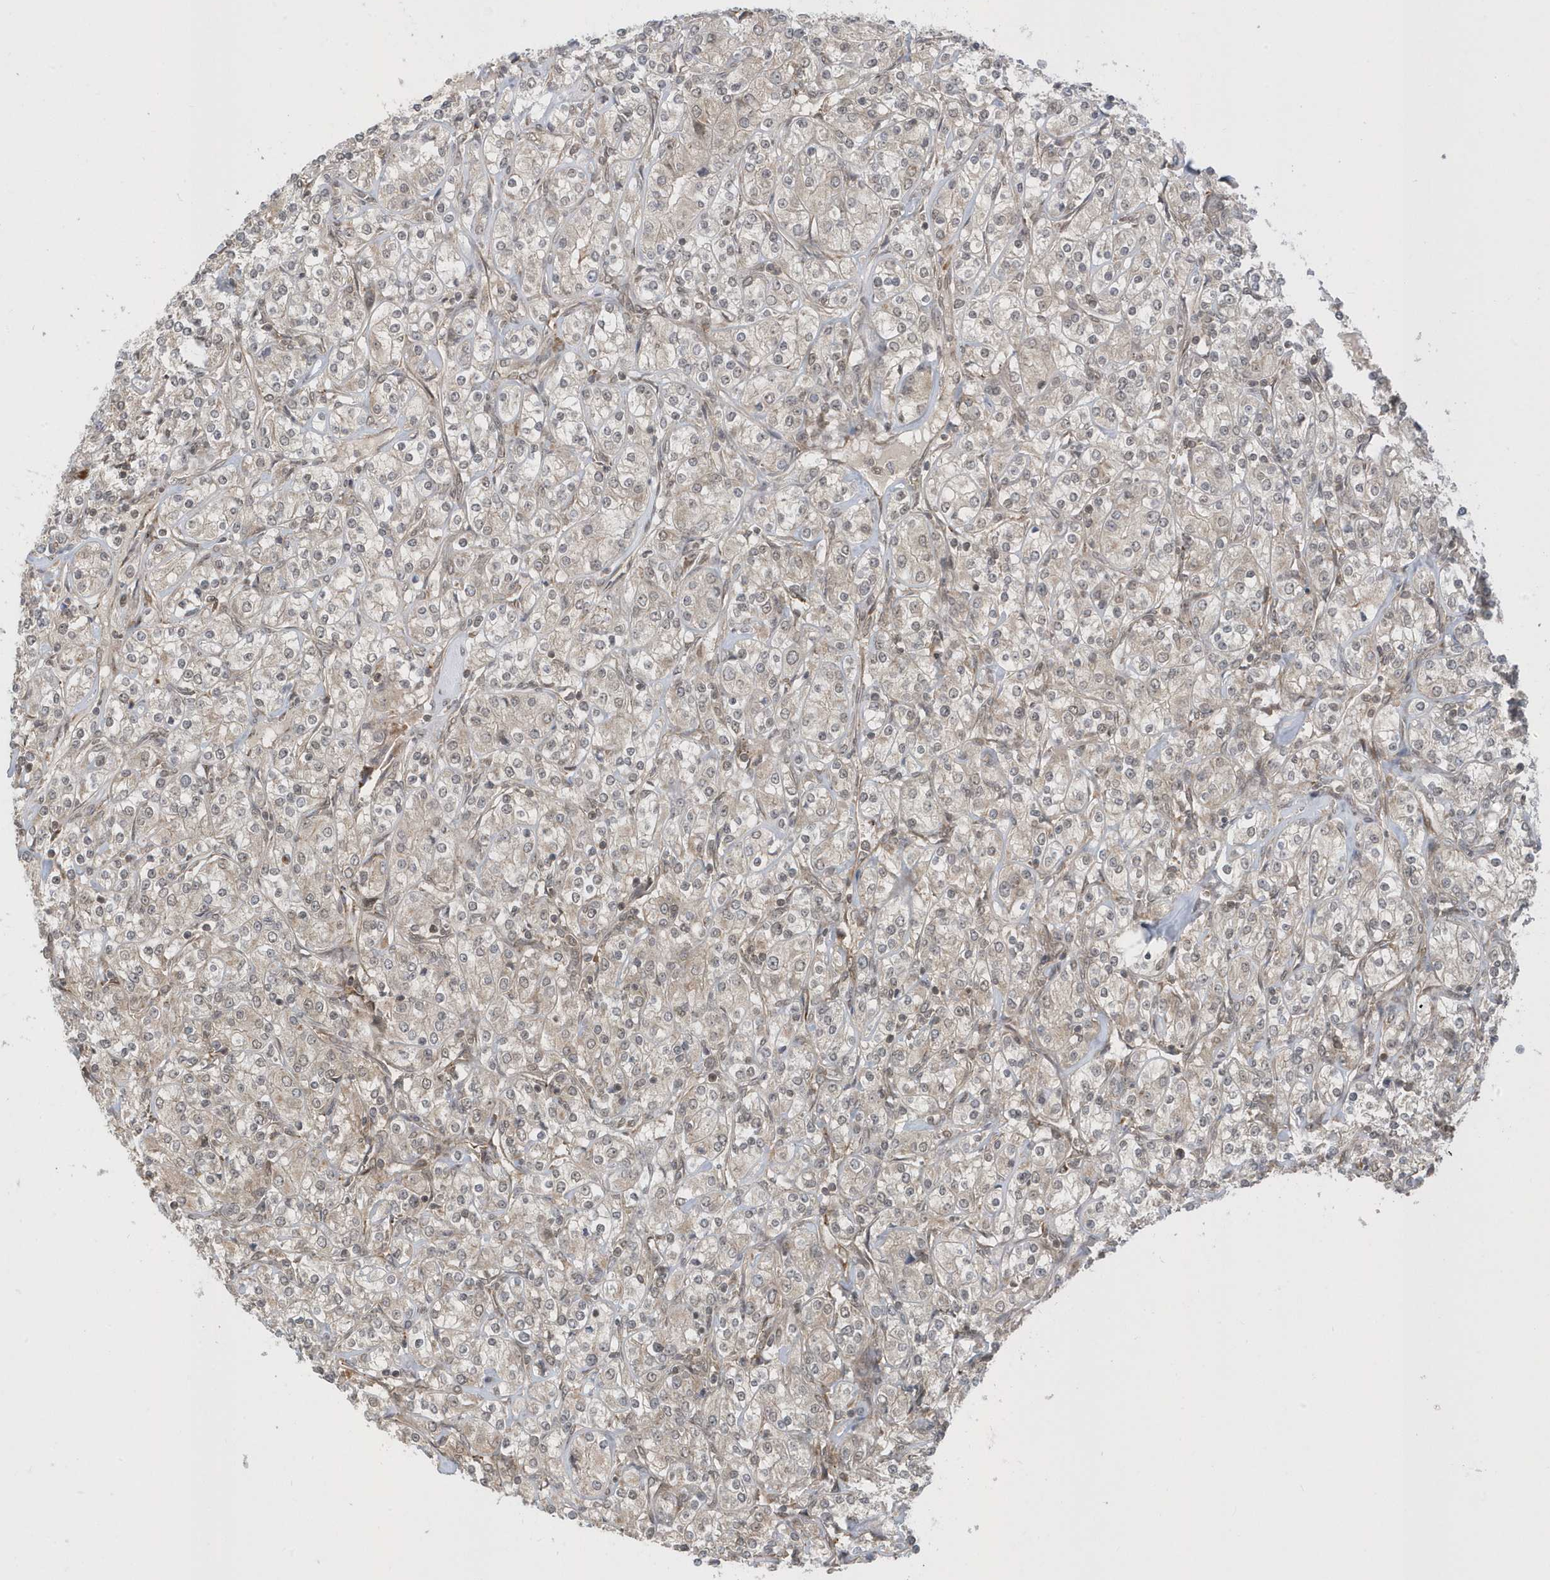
{"staining": {"intensity": "negative", "quantity": "none", "location": "none"}, "tissue": "renal cancer", "cell_type": "Tumor cells", "image_type": "cancer", "snomed": [{"axis": "morphology", "description": "Adenocarcinoma, NOS"}, {"axis": "topography", "description": "Kidney"}], "caption": "Renal adenocarcinoma was stained to show a protein in brown. There is no significant staining in tumor cells. (DAB (3,3'-diaminobenzidine) immunohistochemistry (IHC) with hematoxylin counter stain).", "gene": "METTL21A", "patient": {"sex": "male", "age": 77}}